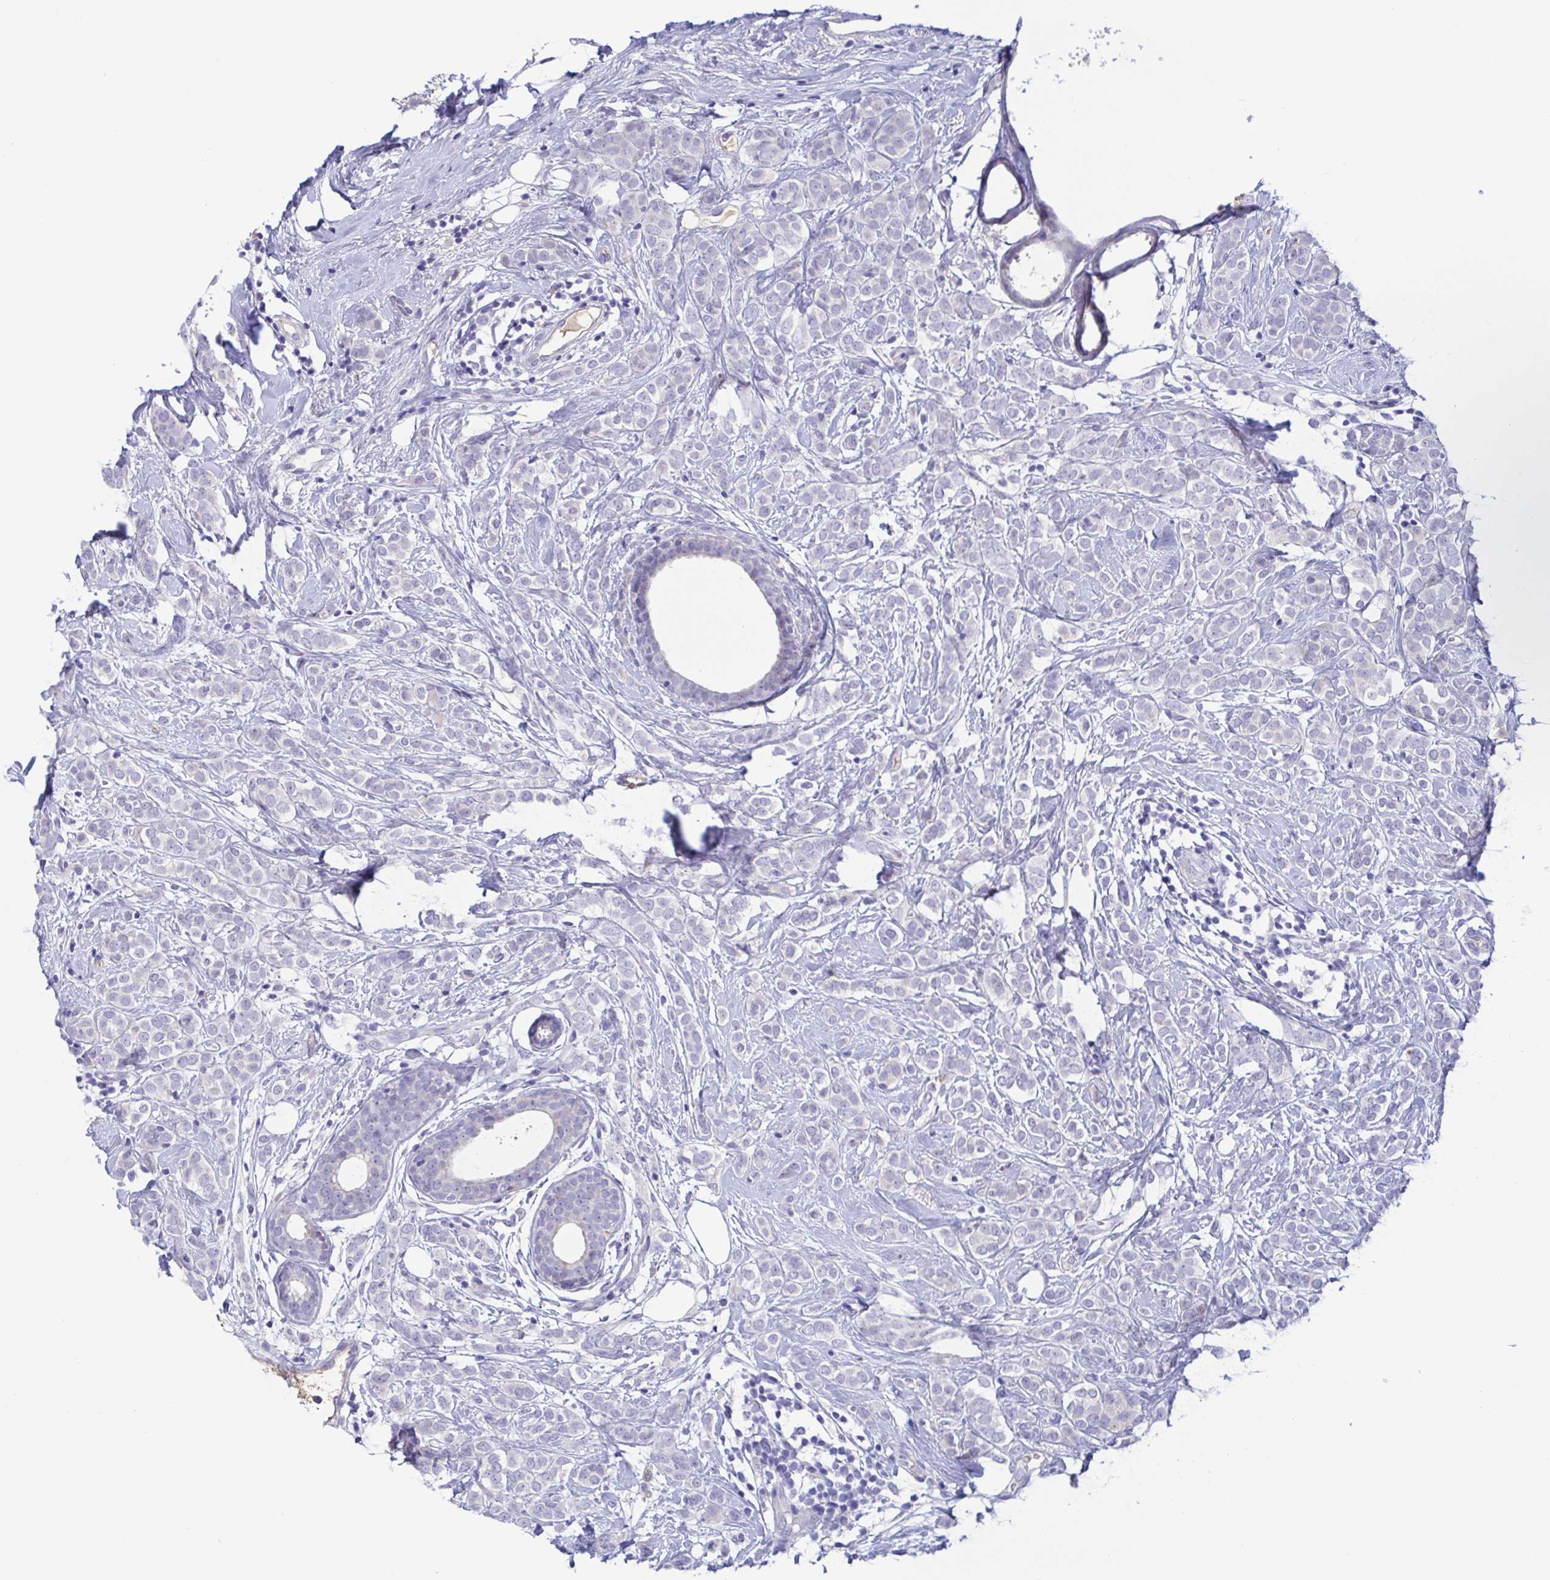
{"staining": {"intensity": "negative", "quantity": "none", "location": "none"}, "tissue": "breast cancer", "cell_type": "Tumor cells", "image_type": "cancer", "snomed": [{"axis": "morphology", "description": "Lobular carcinoma"}, {"axis": "topography", "description": "Breast"}], "caption": "An image of human breast cancer is negative for staining in tumor cells.", "gene": "TREH", "patient": {"sex": "female", "age": 49}}